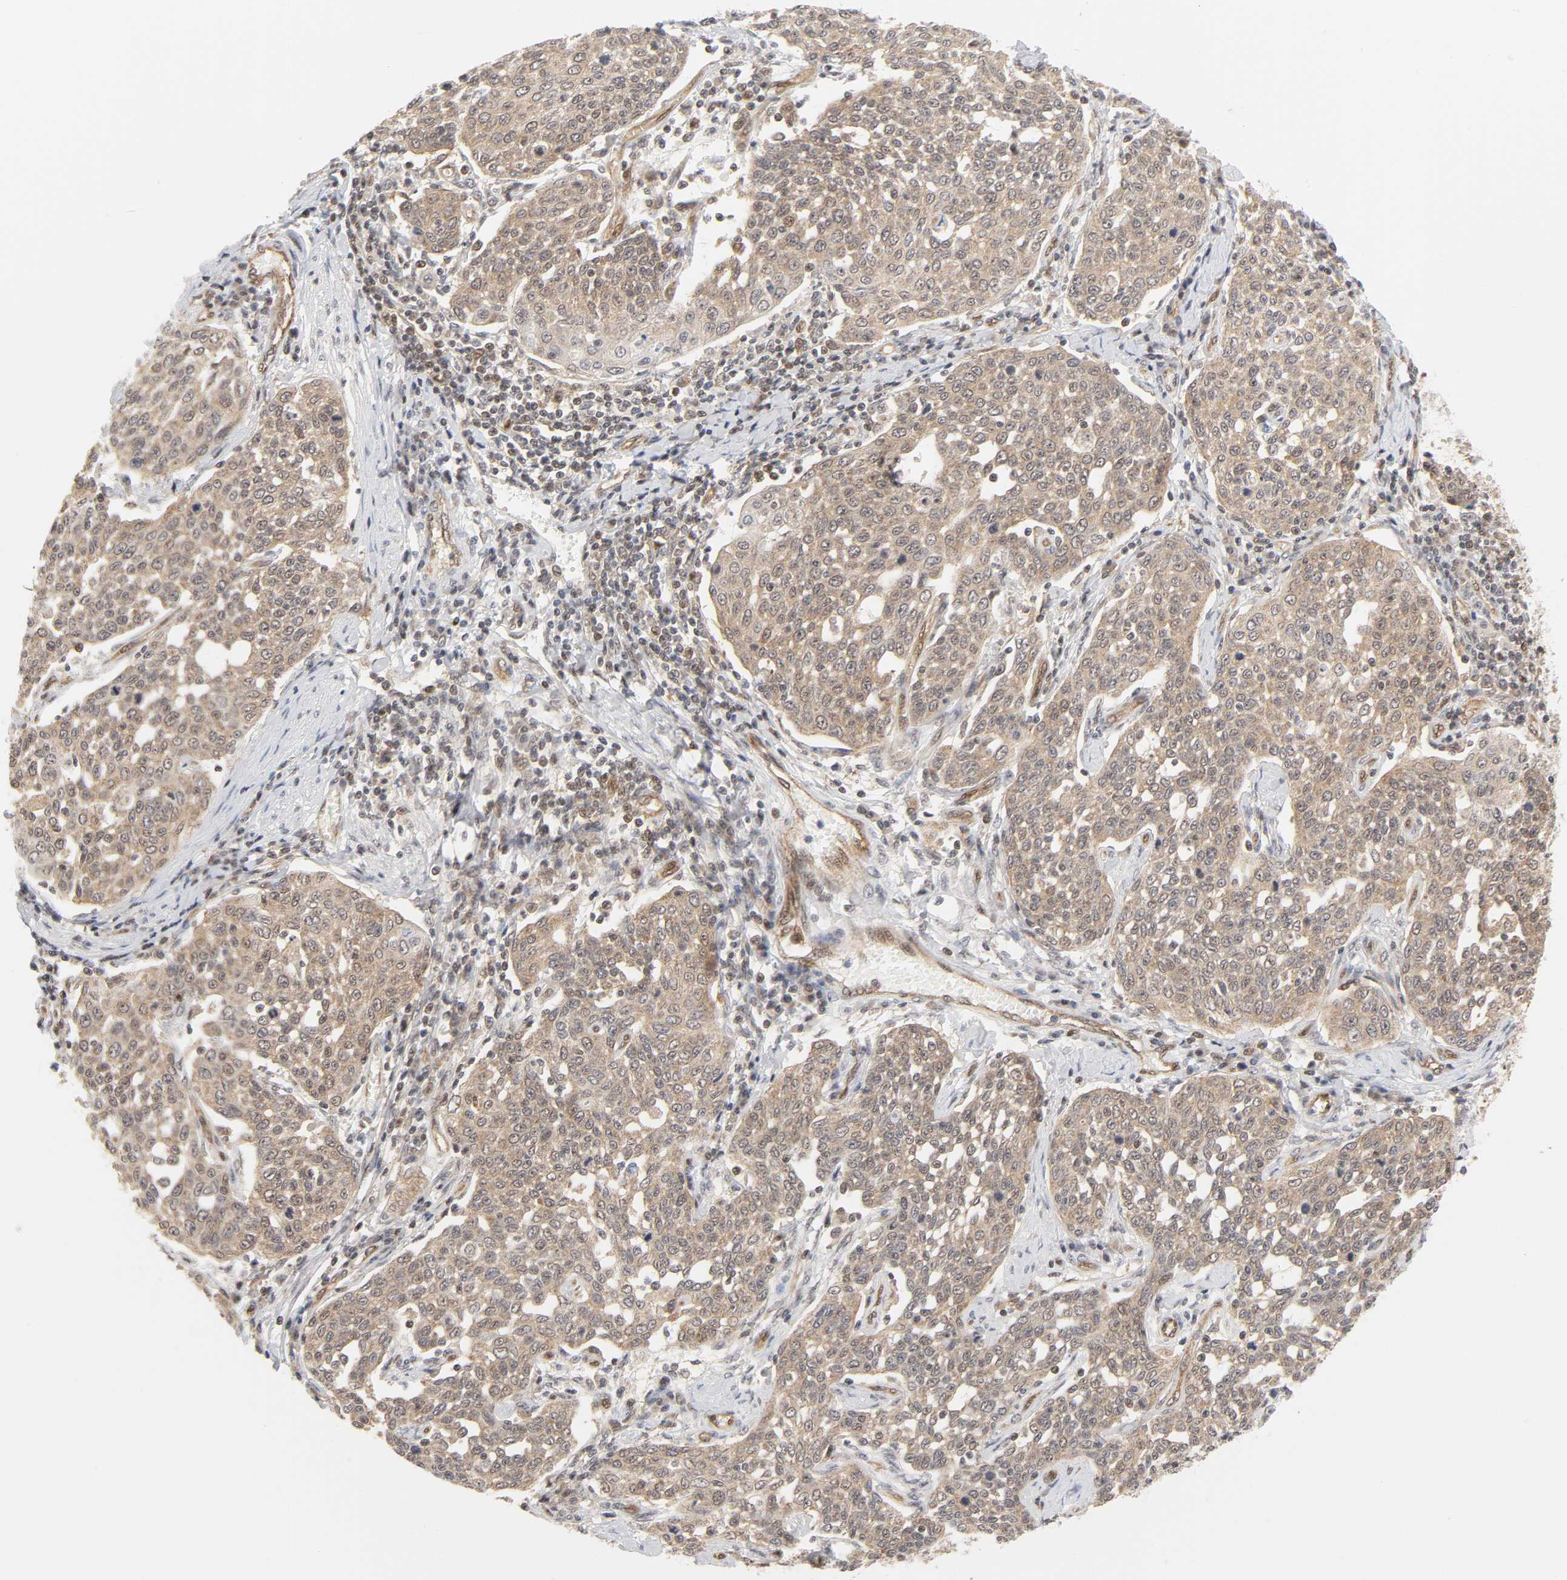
{"staining": {"intensity": "weak", "quantity": ">75%", "location": "cytoplasmic/membranous,nuclear"}, "tissue": "cervical cancer", "cell_type": "Tumor cells", "image_type": "cancer", "snomed": [{"axis": "morphology", "description": "Squamous cell carcinoma, NOS"}, {"axis": "topography", "description": "Cervix"}], "caption": "Cervical squamous cell carcinoma tissue displays weak cytoplasmic/membranous and nuclear positivity in approximately >75% of tumor cells, visualized by immunohistochemistry. (DAB (3,3'-diaminobenzidine) IHC, brown staining for protein, blue staining for nuclei).", "gene": "CDC37", "patient": {"sex": "female", "age": 34}}